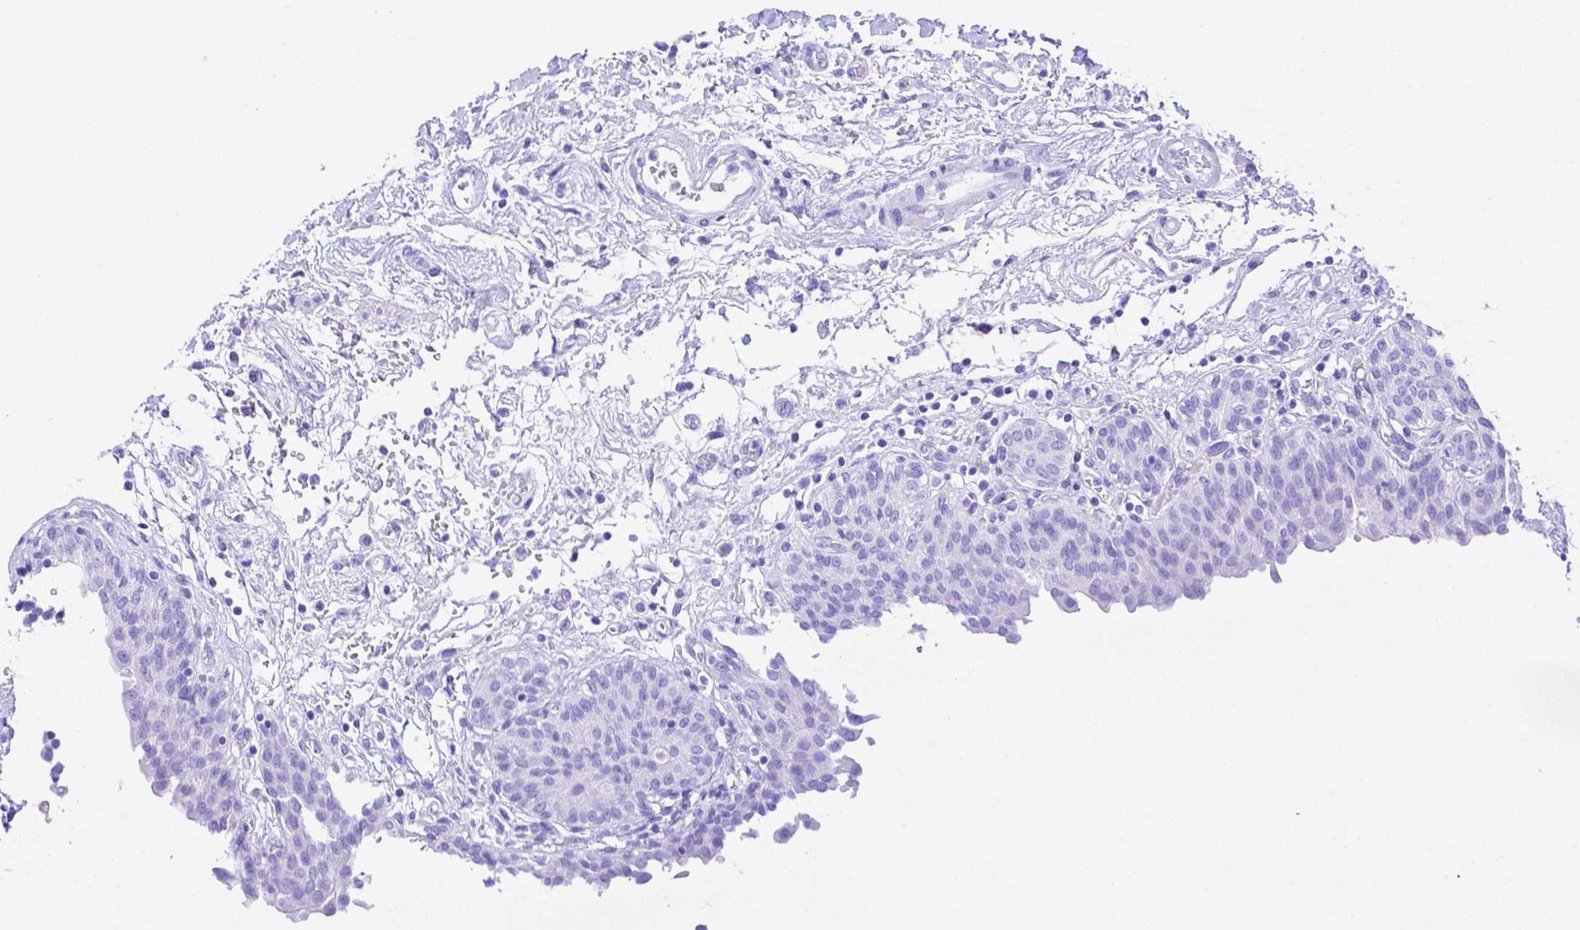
{"staining": {"intensity": "negative", "quantity": "none", "location": "none"}, "tissue": "urinary bladder", "cell_type": "Urothelial cells", "image_type": "normal", "snomed": [{"axis": "morphology", "description": "Normal tissue, NOS"}, {"axis": "topography", "description": "Urinary bladder"}], "caption": "An immunohistochemistry (IHC) micrograph of normal urinary bladder is shown. There is no staining in urothelial cells of urinary bladder. Brightfield microscopy of immunohistochemistry stained with DAB (3,3'-diaminobenzidine) (brown) and hematoxylin (blue), captured at high magnification.", "gene": "SMR3A", "patient": {"sex": "male", "age": 68}}